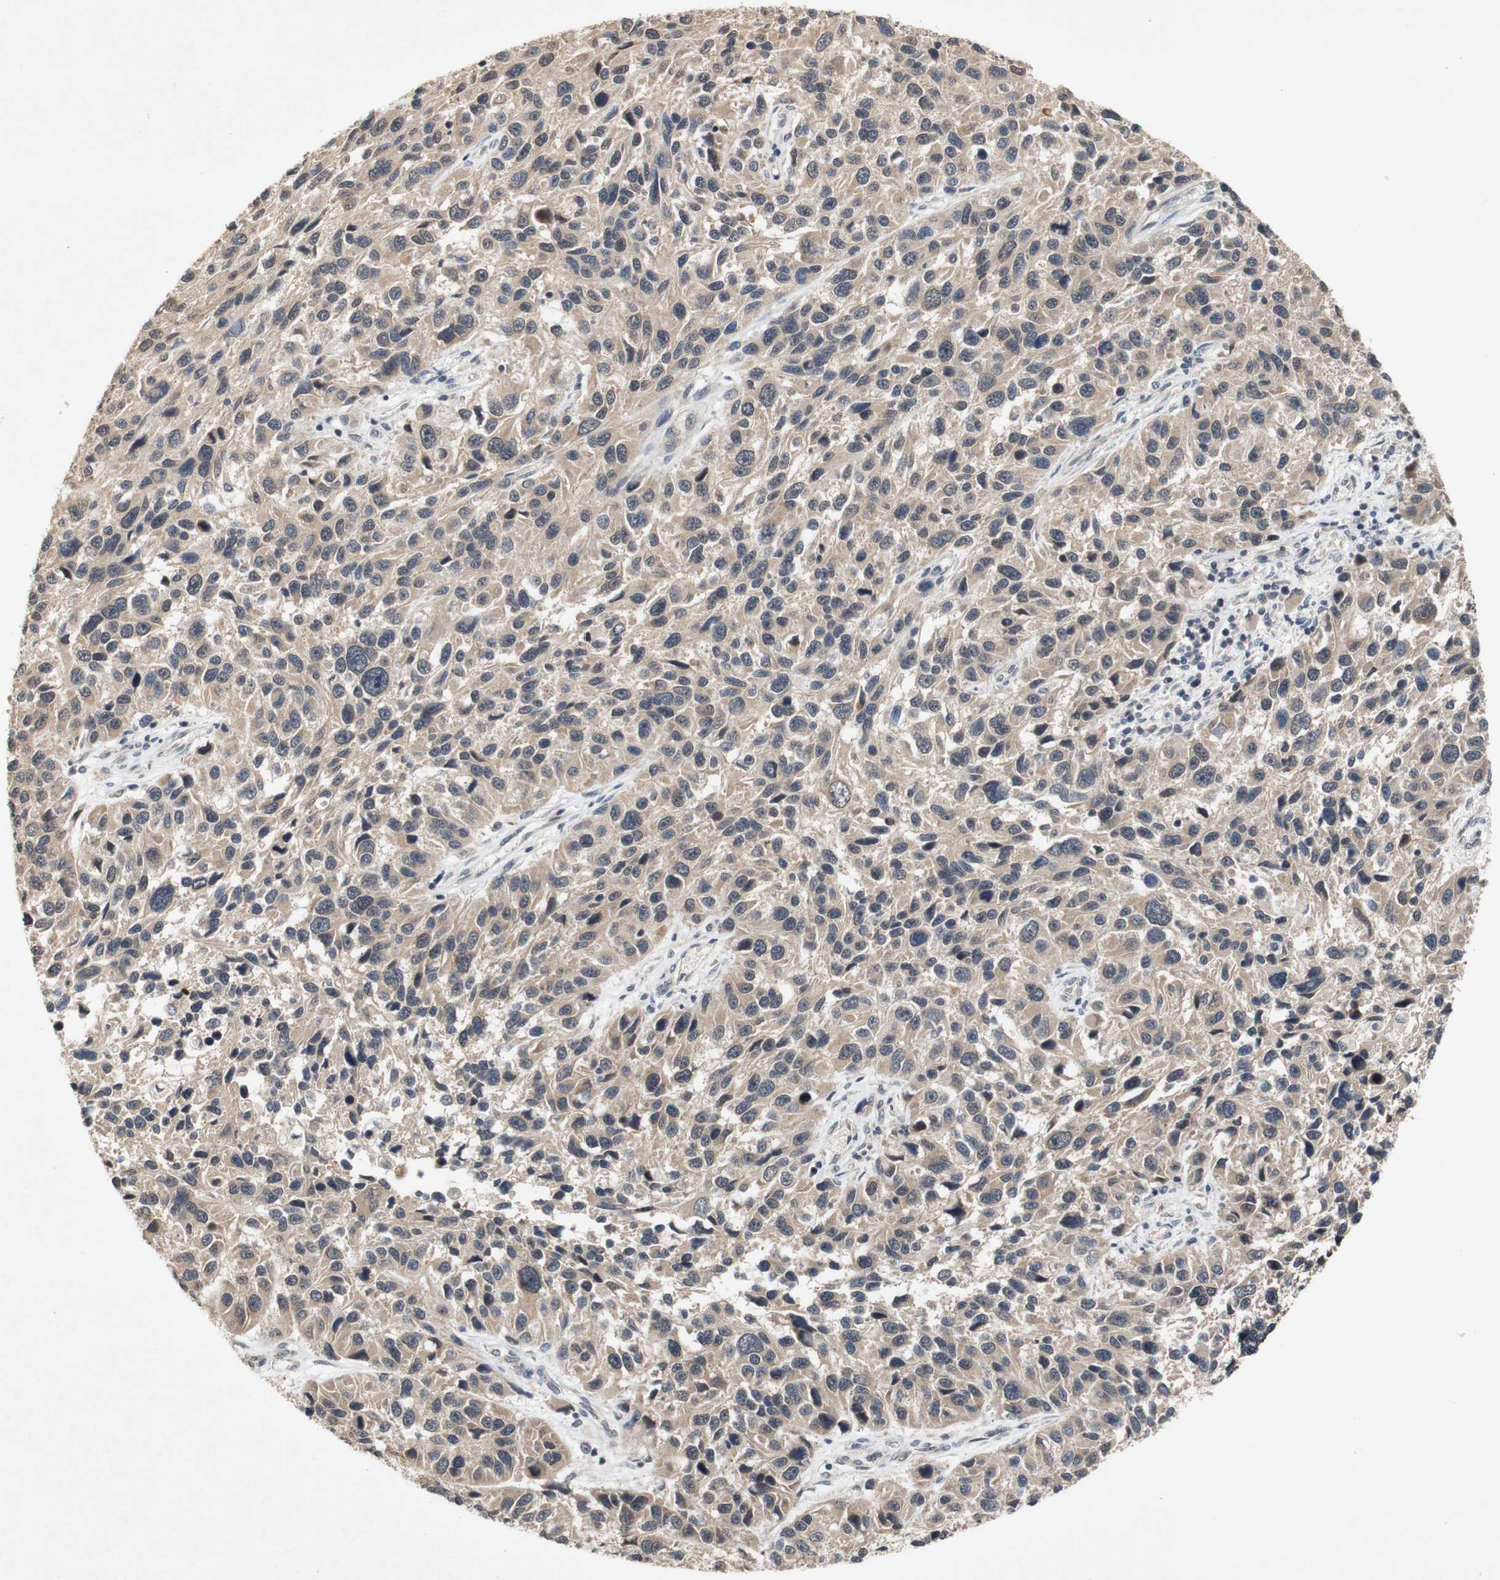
{"staining": {"intensity": "weak", "quantity": "25%-75%", "location": "cytoplasmic/membranous"}, "tissue": "melanoma", "cell_type": "Tumor cells", "image_type": "cancer", "snomed": [{"axis": "morphology", "description": "Malignant melanoma, NOS"}, {"axis": "topography", "description": "Skin"}], "caption": "Tumor cells exhibit low levels of weak cytoplasmic/membranous positivity in approximately 25%-75% of cells in human malignant melanoma. (Stains: DAB (3,3'-diaminobenzidine) in brown, nuclei in blue, Microscopy: brightfield microscopy at high magnification).", "gene": "PIN1", "patient": {"sex": "male", "age": 53}}